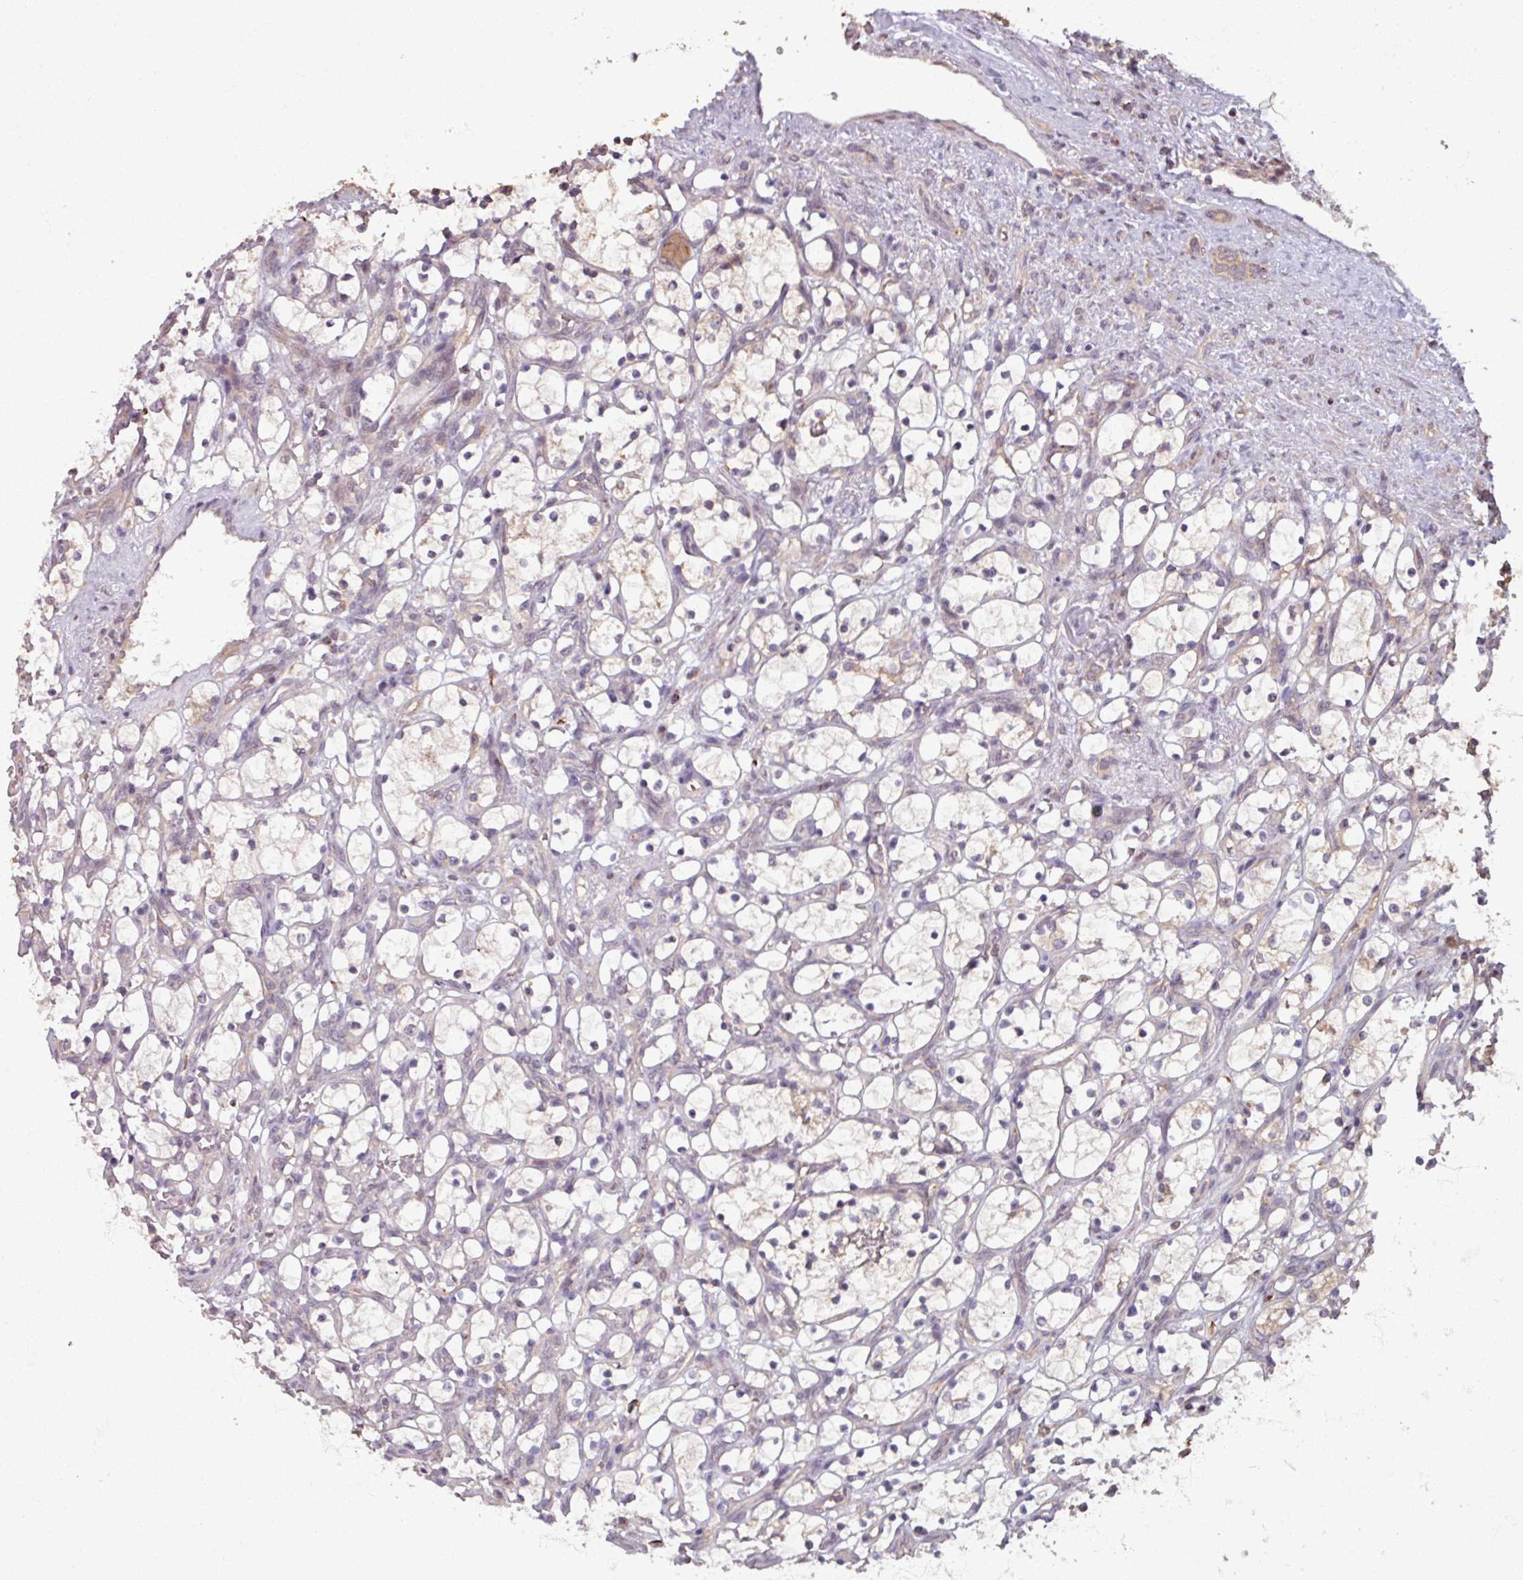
{"staining": {"intensity": "negative", "quantity": "none", "location": "none"}, "tissue": "renal cancer", "cell_type": "Tumor cells", "image_type": "cancer", "snomed": [{"axis": "morphology", "description": "Adenocarcinoma, NOS"}, {"axis": "topography", "description": "Kidney"}], "caption": "Tumor cells show no significant protein expression in renal adenocarcinoma.", "gene": "OR6B1", "patient": {"sex": "female", "age": 69}}